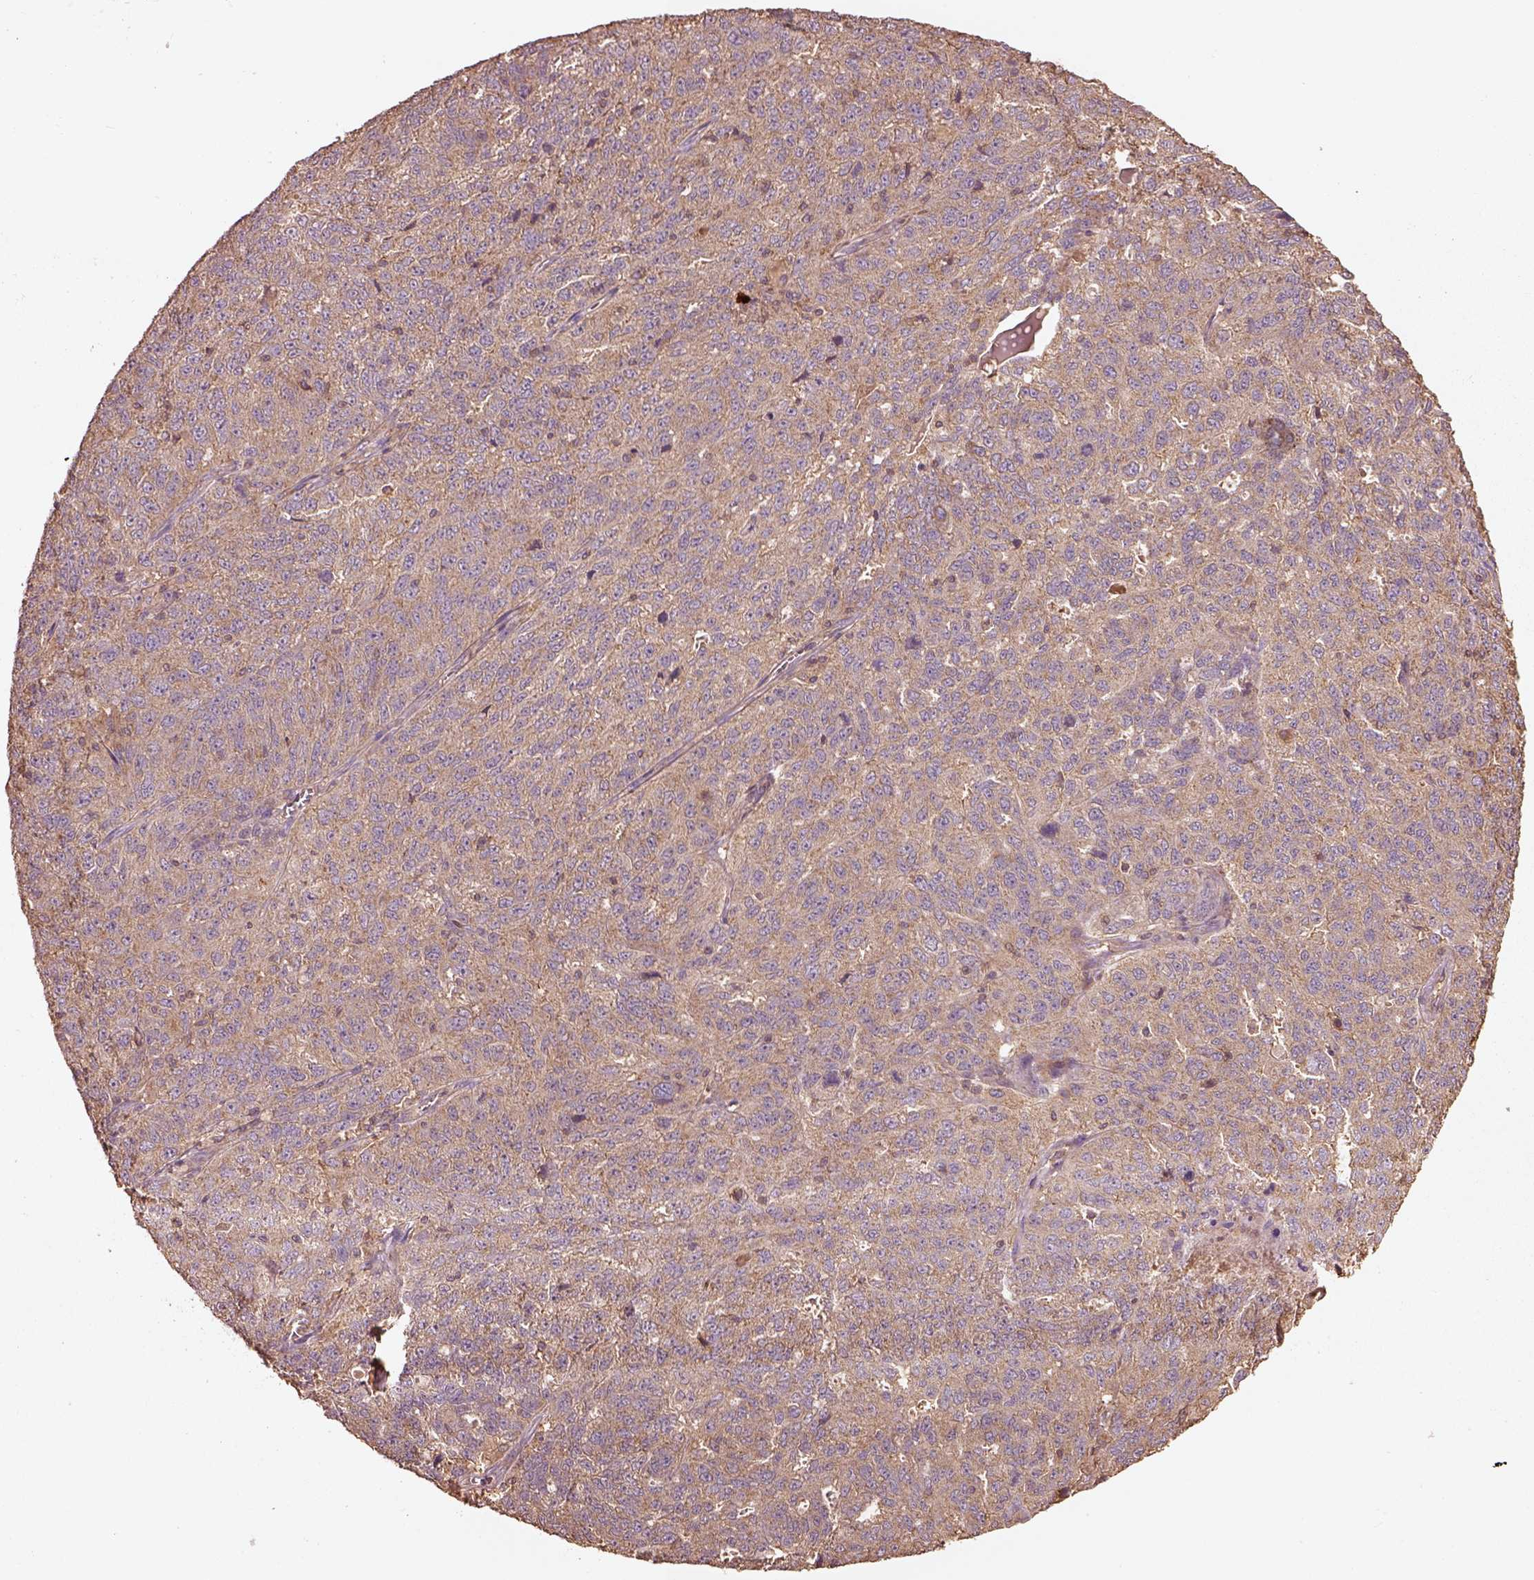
{"staining": {"intensity": "moderate", "quantity": ">75%", "location": "cytoplasmic/membranous"}, "tissue": "ovarian cancer", "cell_type": "Tumor cells", "image_type": "cancer", "snomed": [{"axis": "morphology", "description": "Cystadenocarcinoma, serous, NOS"}, {"axis": "topography", "description": "Ovary"}], "caption": "Moderate cytoplasmic/membranous staining for a protein is seen in about >75% of tumor cells of ovarian serous cystadenocarcinoma using immunohistochemistry.", "gene": "TRADD", "patient": {"sex": "female", "age": 71}}